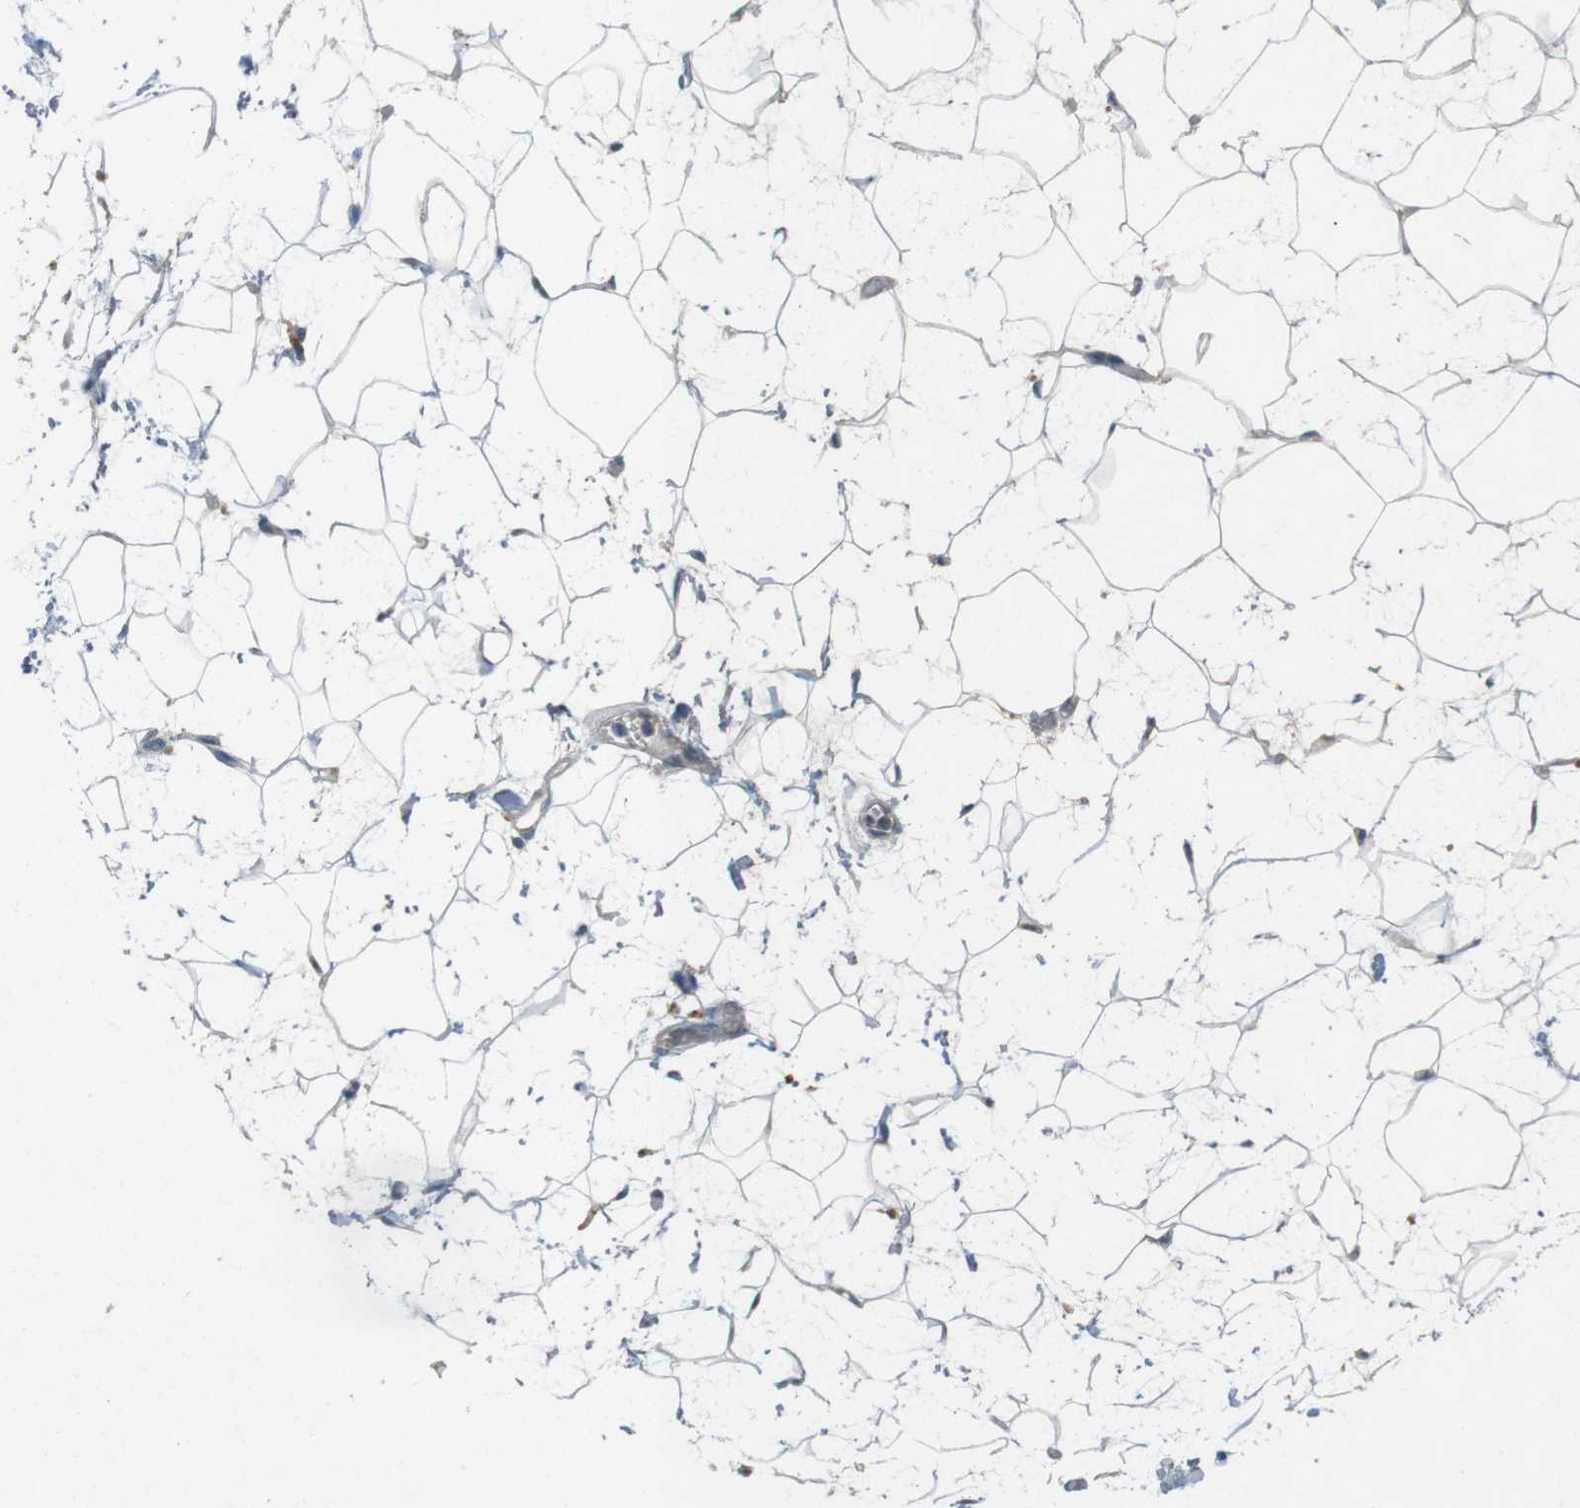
{"staining": {"intensity": "negative", "quantity": "none", "location": "none"}, "tissue": "adipose tissue", "cell_type": "Adipocytes", "image_type": "normal", "snomed": [{"axis": "morphology", "description": "Normal tissue, NOS"}, {"axis": "topography", "description": "Soft tissue"}], "caption": "A histopathology image of human adipose tissue is negative for staining in adipocytes. (Brightfield microscopy of DAB immunohistochemistry (IHC) at high magnification).", "gene": "PVR", "patient": {"sex": "male", "age": 72}}